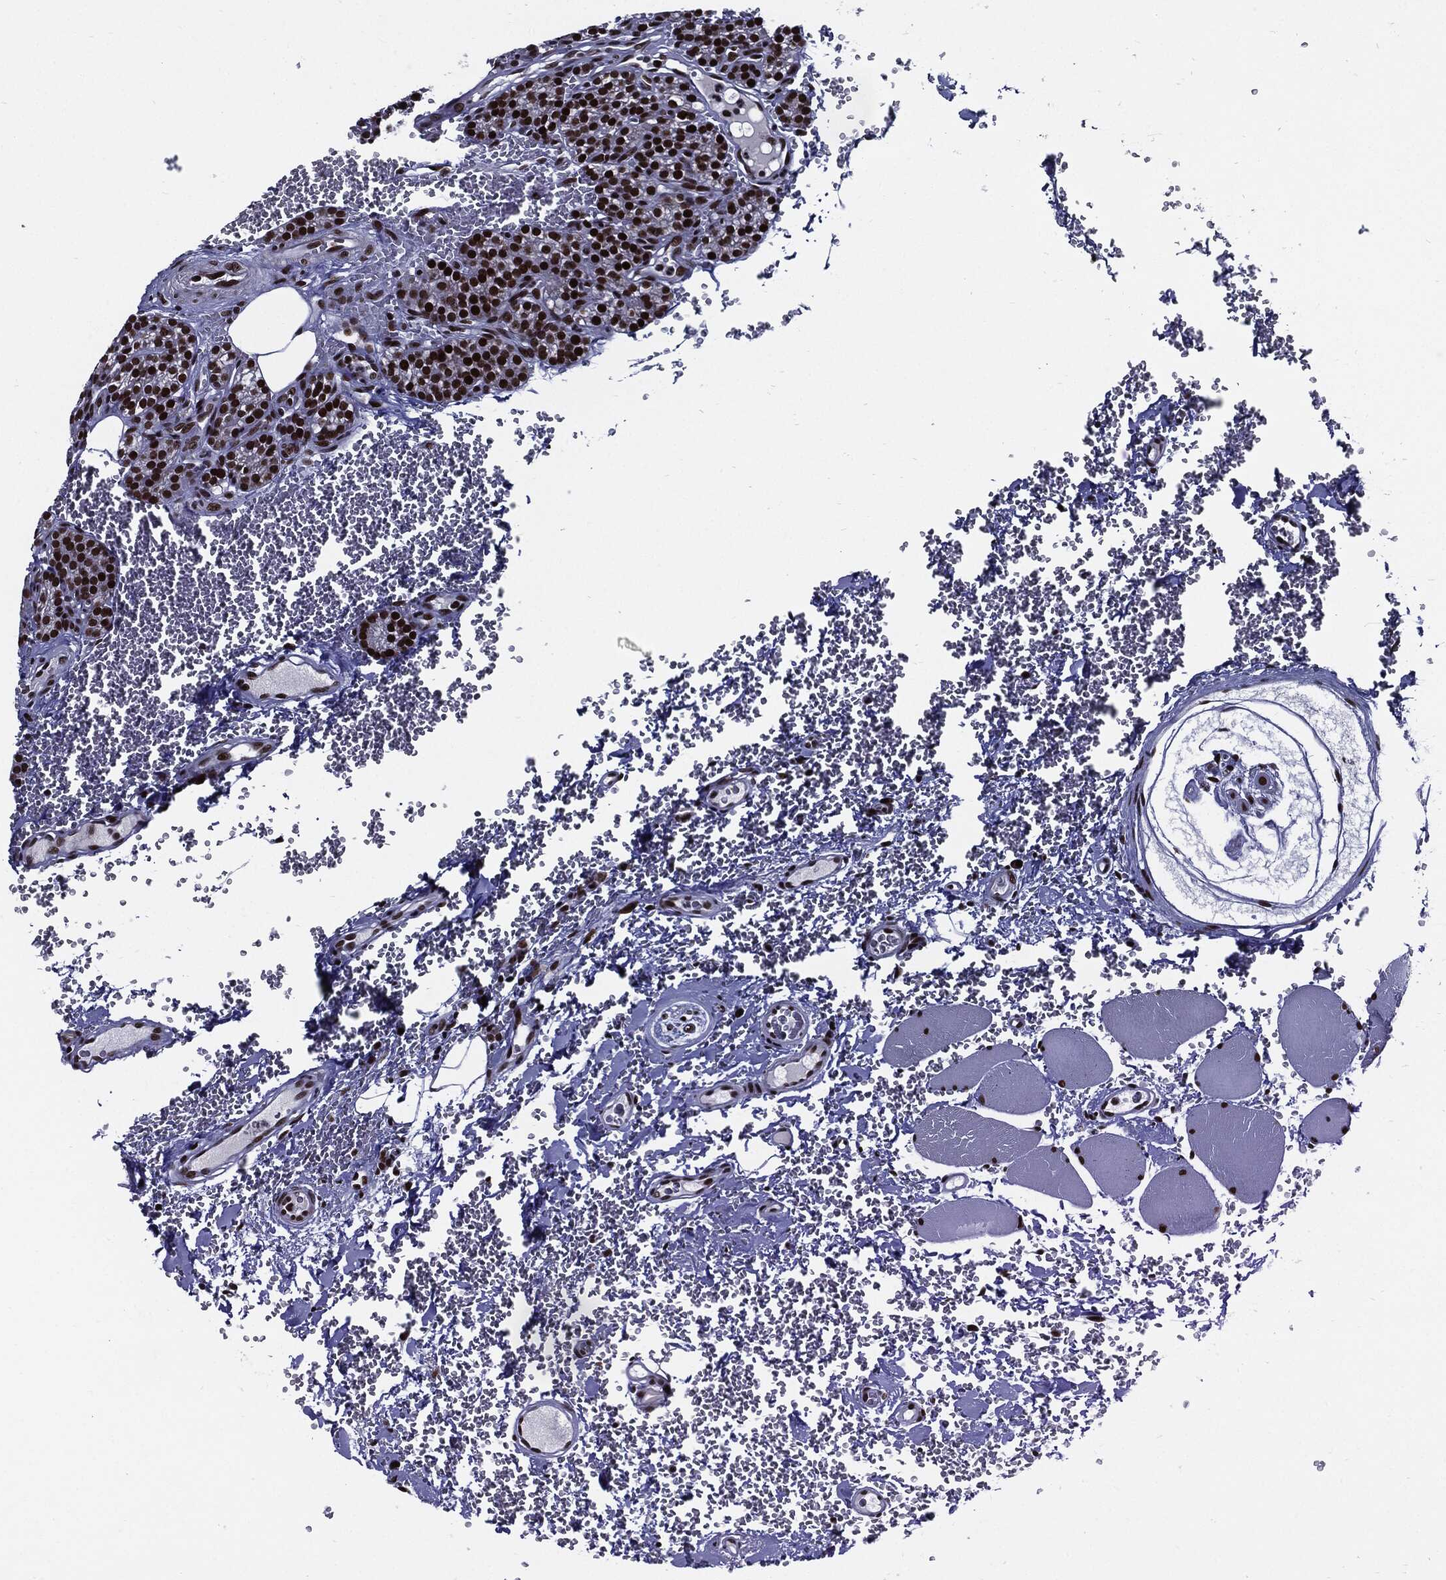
{"staining": {"intensity": "strong", "quantity": ">75%", "location": "nuclear"}, "tissue": "parathyroid gland", "cell_type": "Glandular cells", "image_type": "normal", "snomed": [{"axis": "morphology", "description": "Normal tissue, NOS"}, {"axis": "topography", "description": "Parathyroid gland"}], "caption": "The image displays a brown stain indicating the presence of a protein in the nuclear of glandular cells in parathyroid gland.", "gene": "ZFP91", "patient": {"sex": "female", "age": 67}}